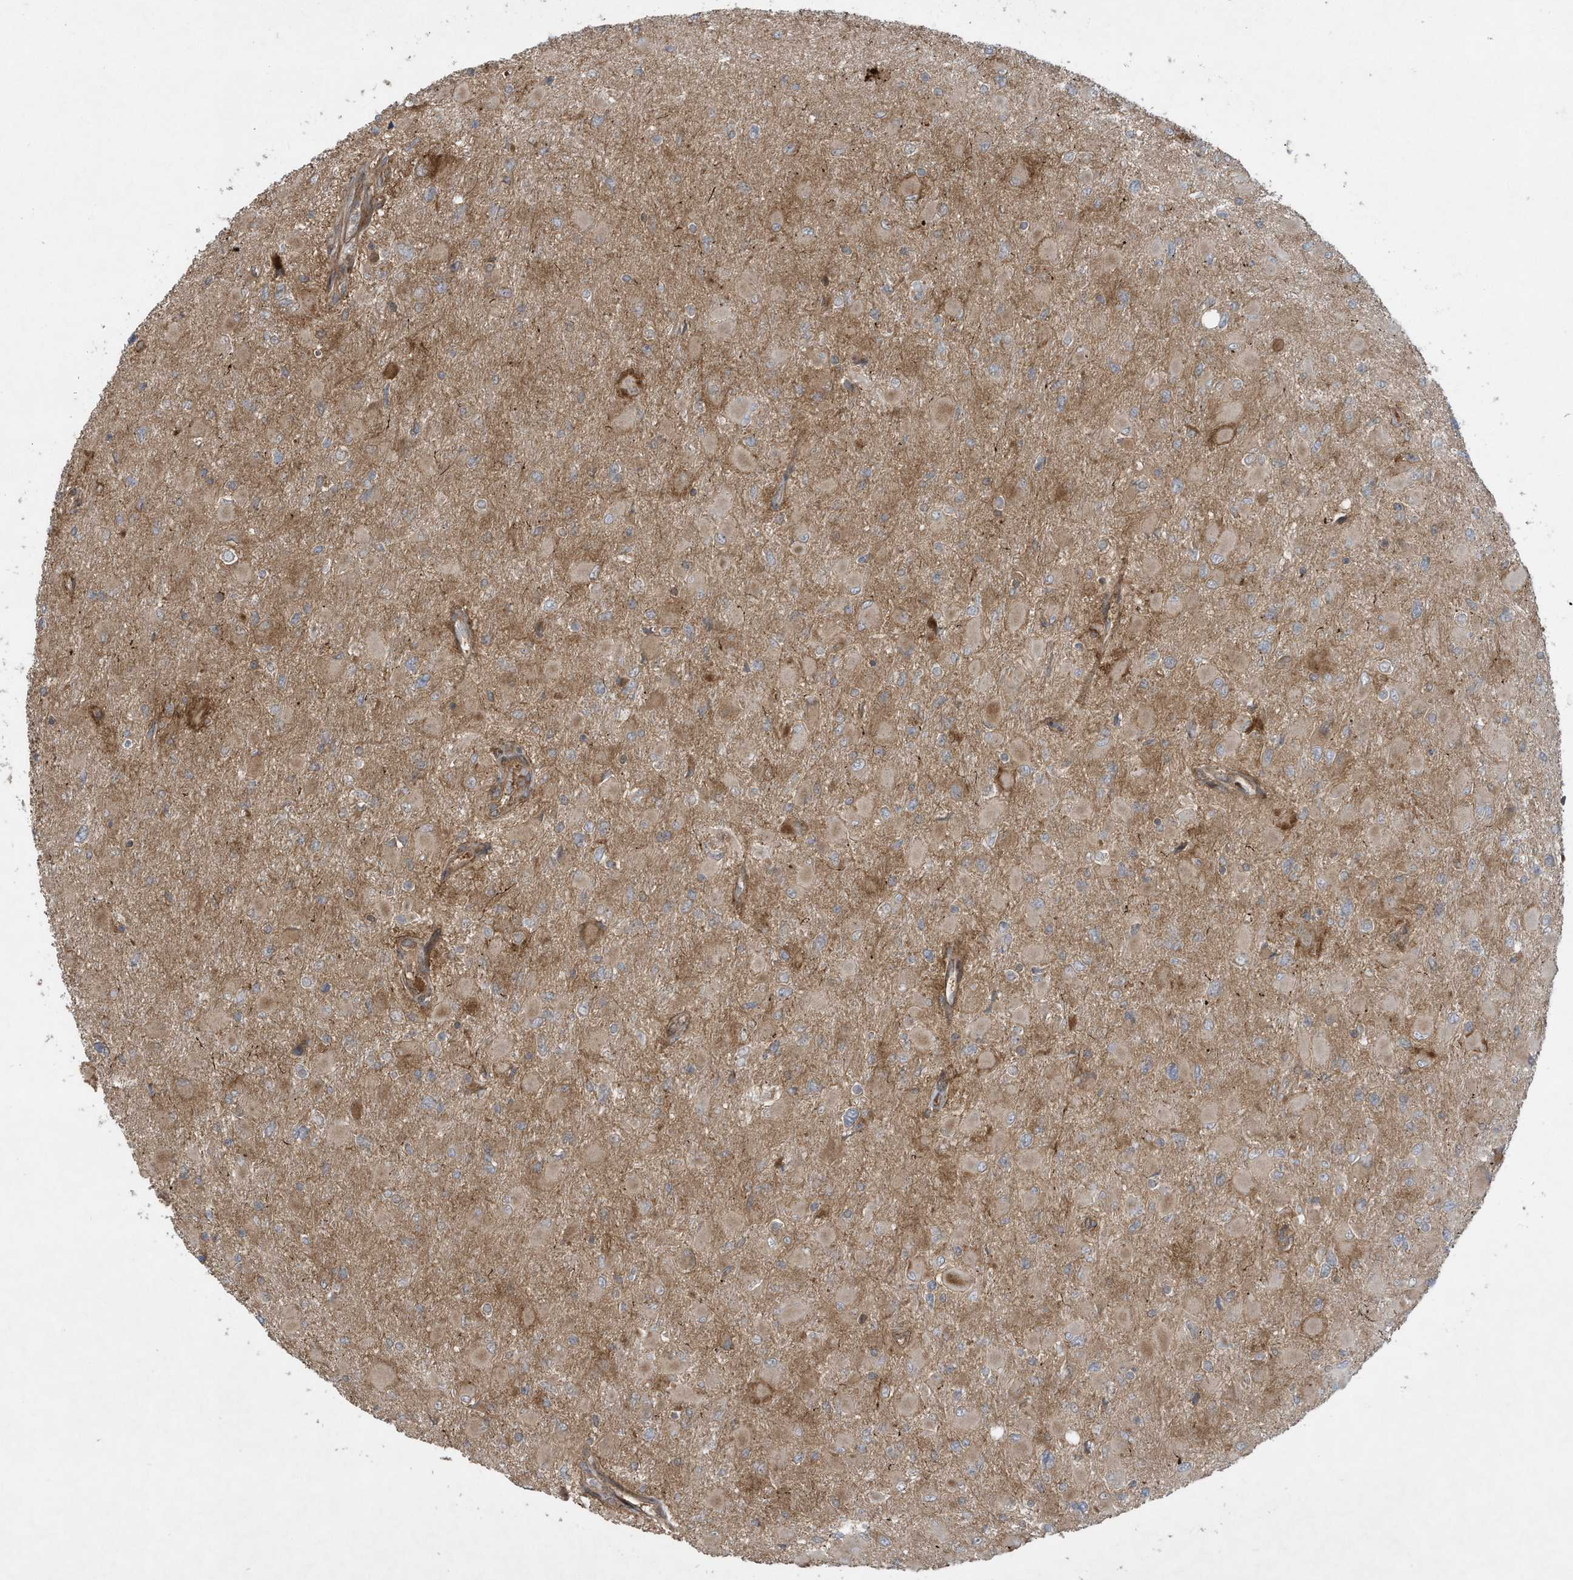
{"staining": {"intensity": "moderate", "quantity": ">75%", "location": "cytoplasmic/membranous"}, "tissue": "glioma", "cell_type": "Tumor cells", "image_type": "cancer", "snomed": [{"axis": "morphology", "description": "Glioma, malignant, High grade"}, {"axis": "topography", "description": "Cerebral cortex"}], "caption": "An IHC image of neoplastic tissue is shown. Protein staining in brown highlights moderate cytoplasmic/membranous positivity in malignant glioma (high-grade) within tumor cells.", "gene": "DDIT4", "patient": {"sex": "female", "age": 36}}